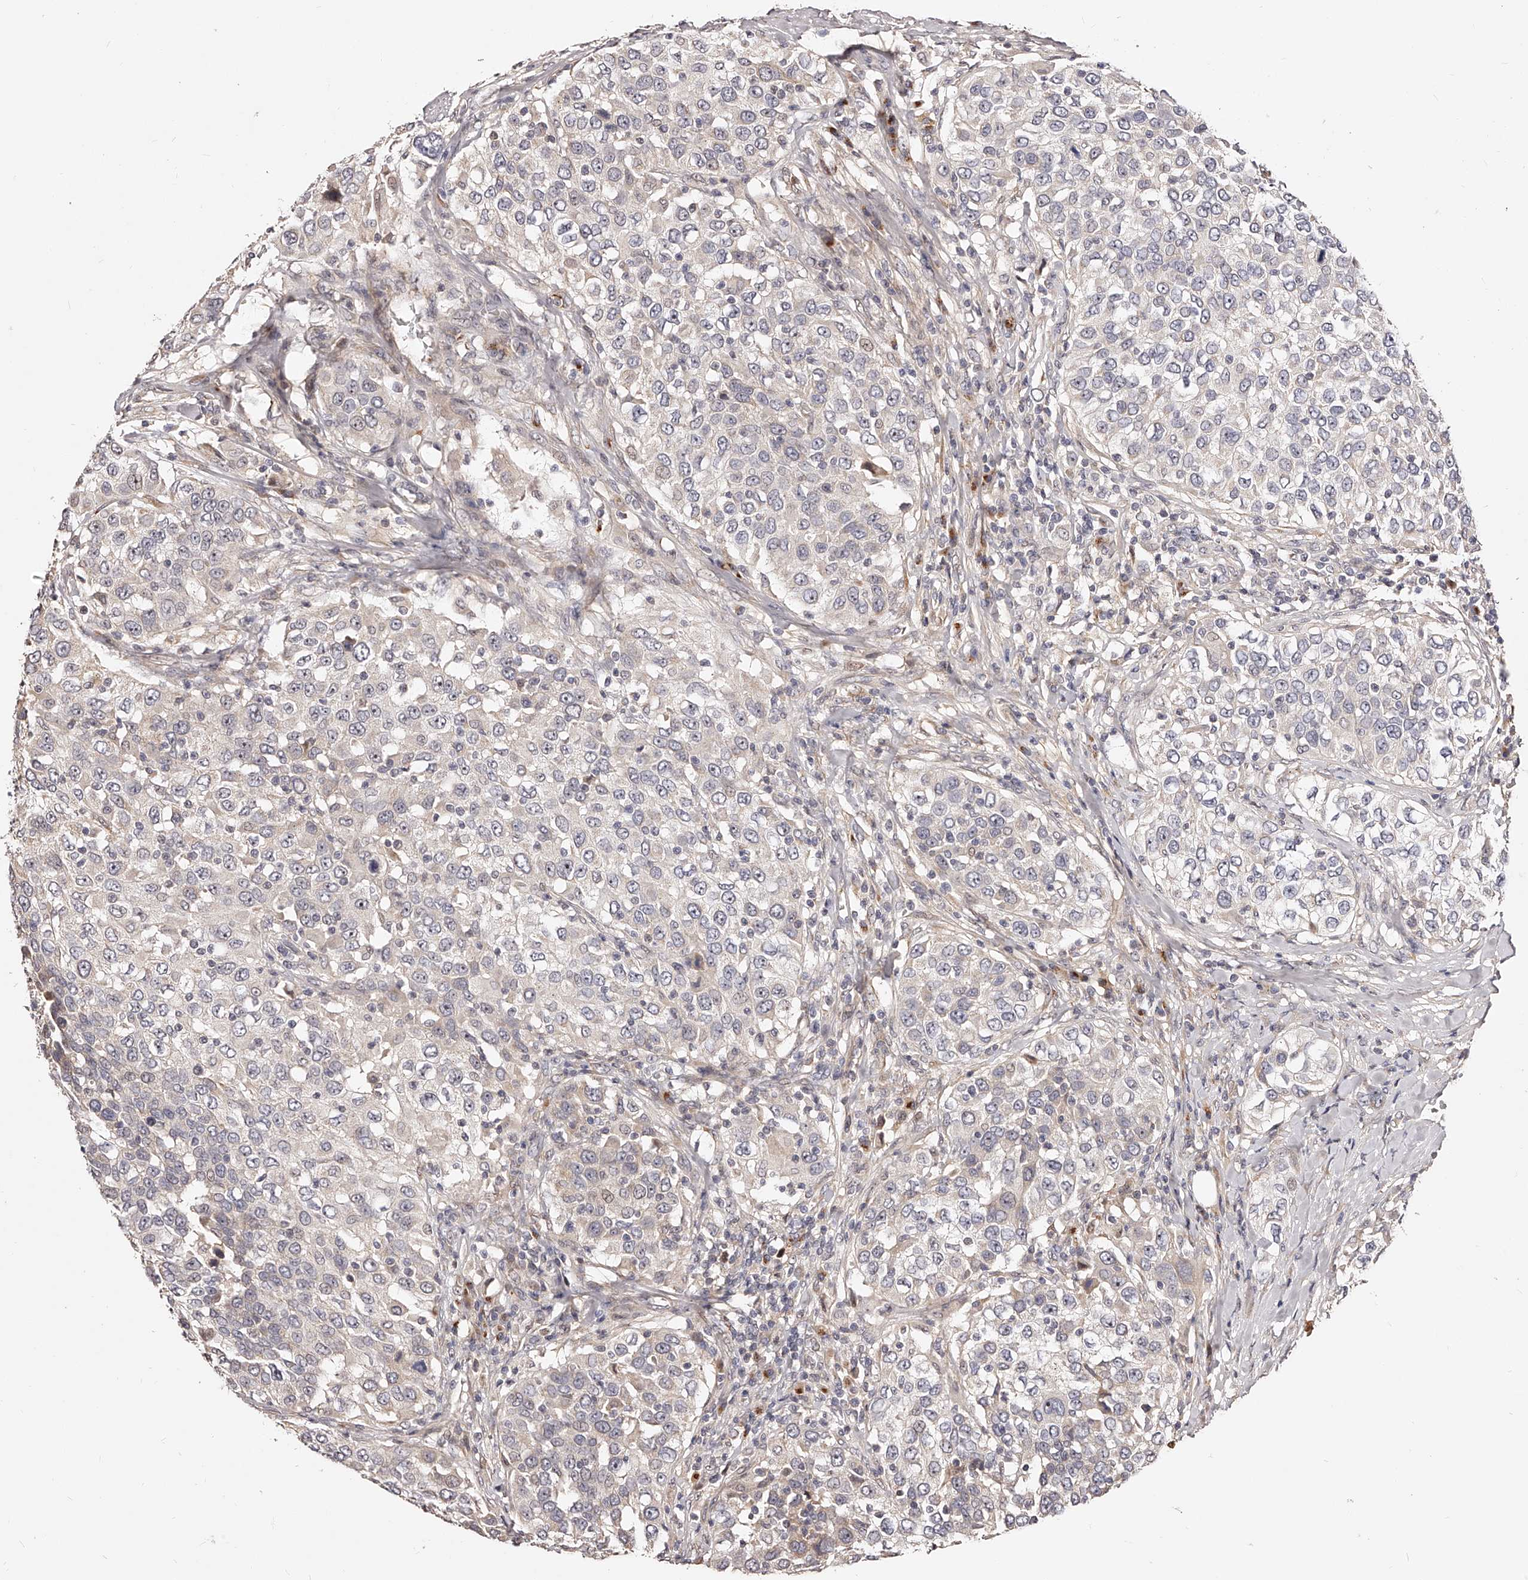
{"staining": {"intensity": "negative", "quantity": "none", "location": "none"}, "tissue": "urothelial cancer", "cell_type": "Tumor cells", "image_type": "cancer", "snomed": [{"axis": "morphology", "description": "Urothelial carcinoma, High grade"}, {"axis": "topography", "description": "Urinary bladder"}], "caption": "Urothelial carcinoma (high-grade) was stained to show a protein in brown. There is no significant staining in tumor cells. (Immunohistochemistry, brightfield microscopy, high magnification).", "gene": "ZNF502", "patient": {"sex": "female", "age": 80}}